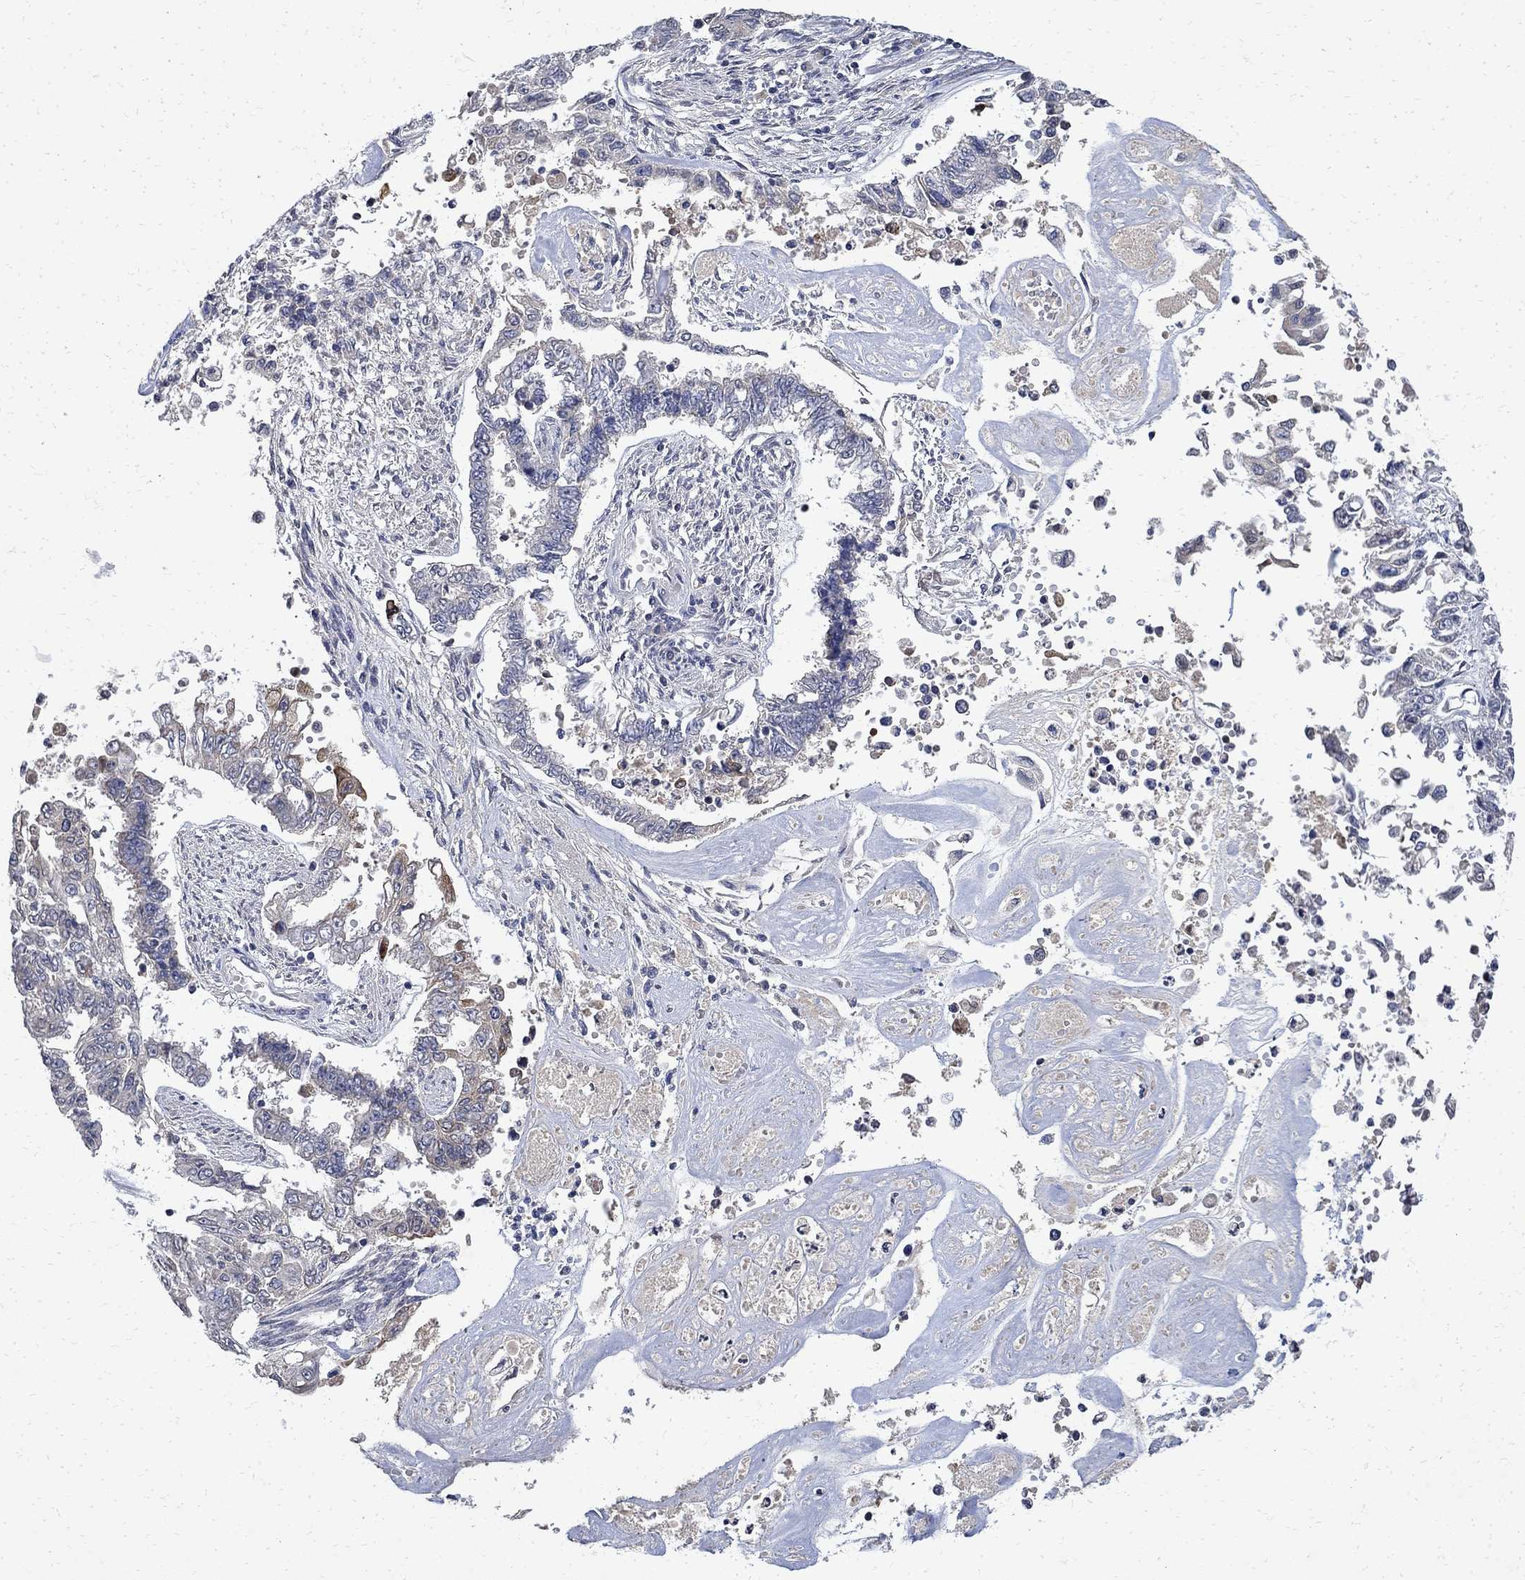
{"staining": {"intensity": "negative", "quantity": "none", "location": "none"}, "tissue": "endometrial cancer", "cell_type": "Tumor cells", "image_type": "cancer", "snomed": [{"axis": "morphology", "description": "Adenocarcinoma, NOS"}, {"axis": "topography", "description": "Uterus"}], "caption": "This is an IHC image of adenocarcinoma (endometrial). There is no positivity in tumor cells.", "gene": "TMEM169", "patient": {"sex": "female", "age": 59}}